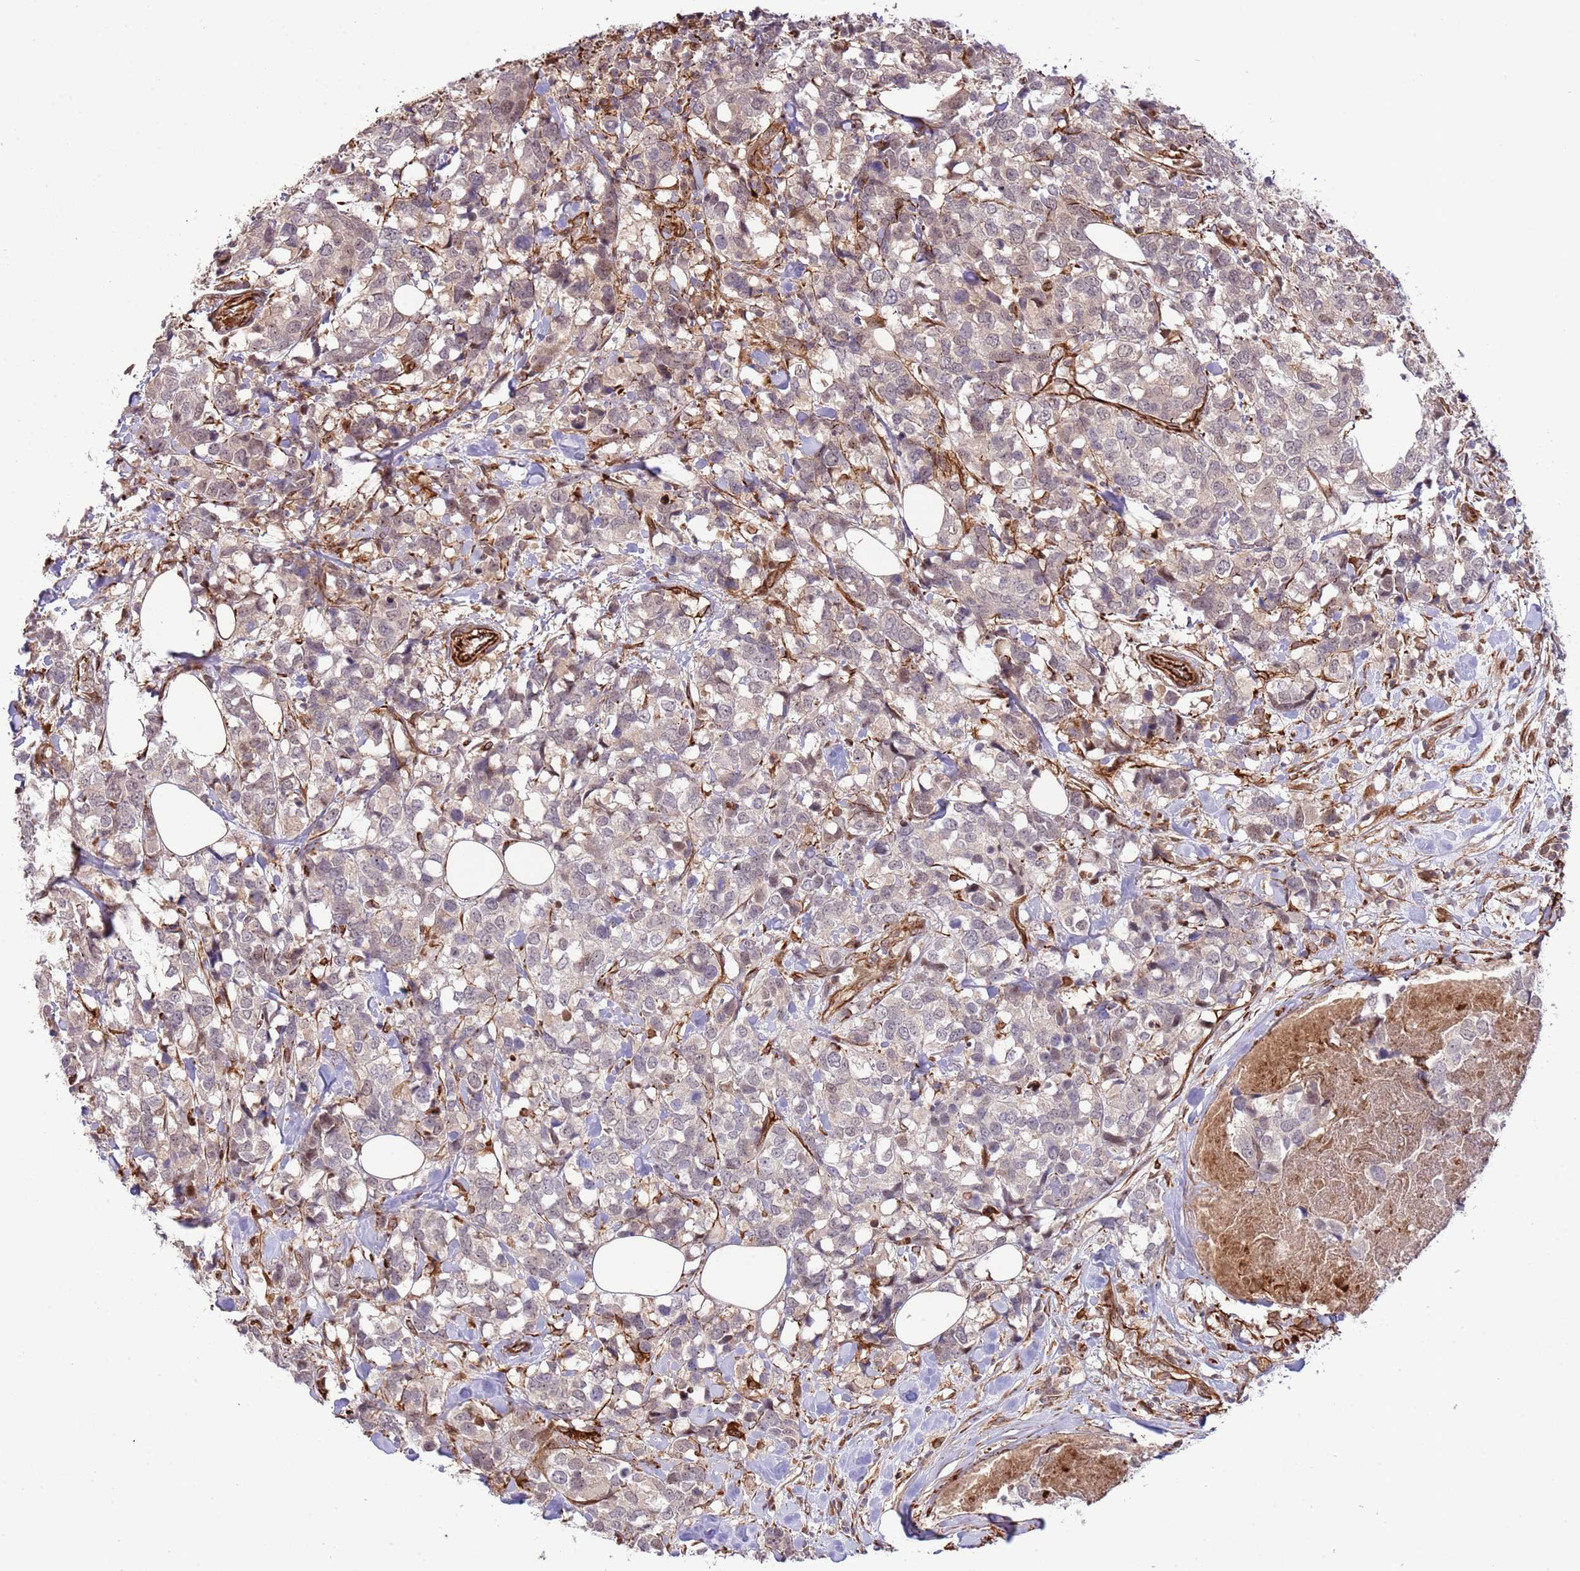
{"staining": {"intensity": "weak", "quantity": "<25%", "location": "cytoplasmic/membranous,nuclear"}, "tissue": "breast cancer", "cell_type": "Tumor cells", "image_type": "cancer", "snomed": [{"axis": "morphology", "description": "Lobular carcinoma"}, {"axis": "topography", "description": "Breast"}], "caption": "Immunohistochemistry histopathology image of neoplastic tissue: breast cancer stained with DAB shows no significant protein staining in tumor cells.", "gene": "NEK3", "patient": {"sex": "female", "age": 59}}